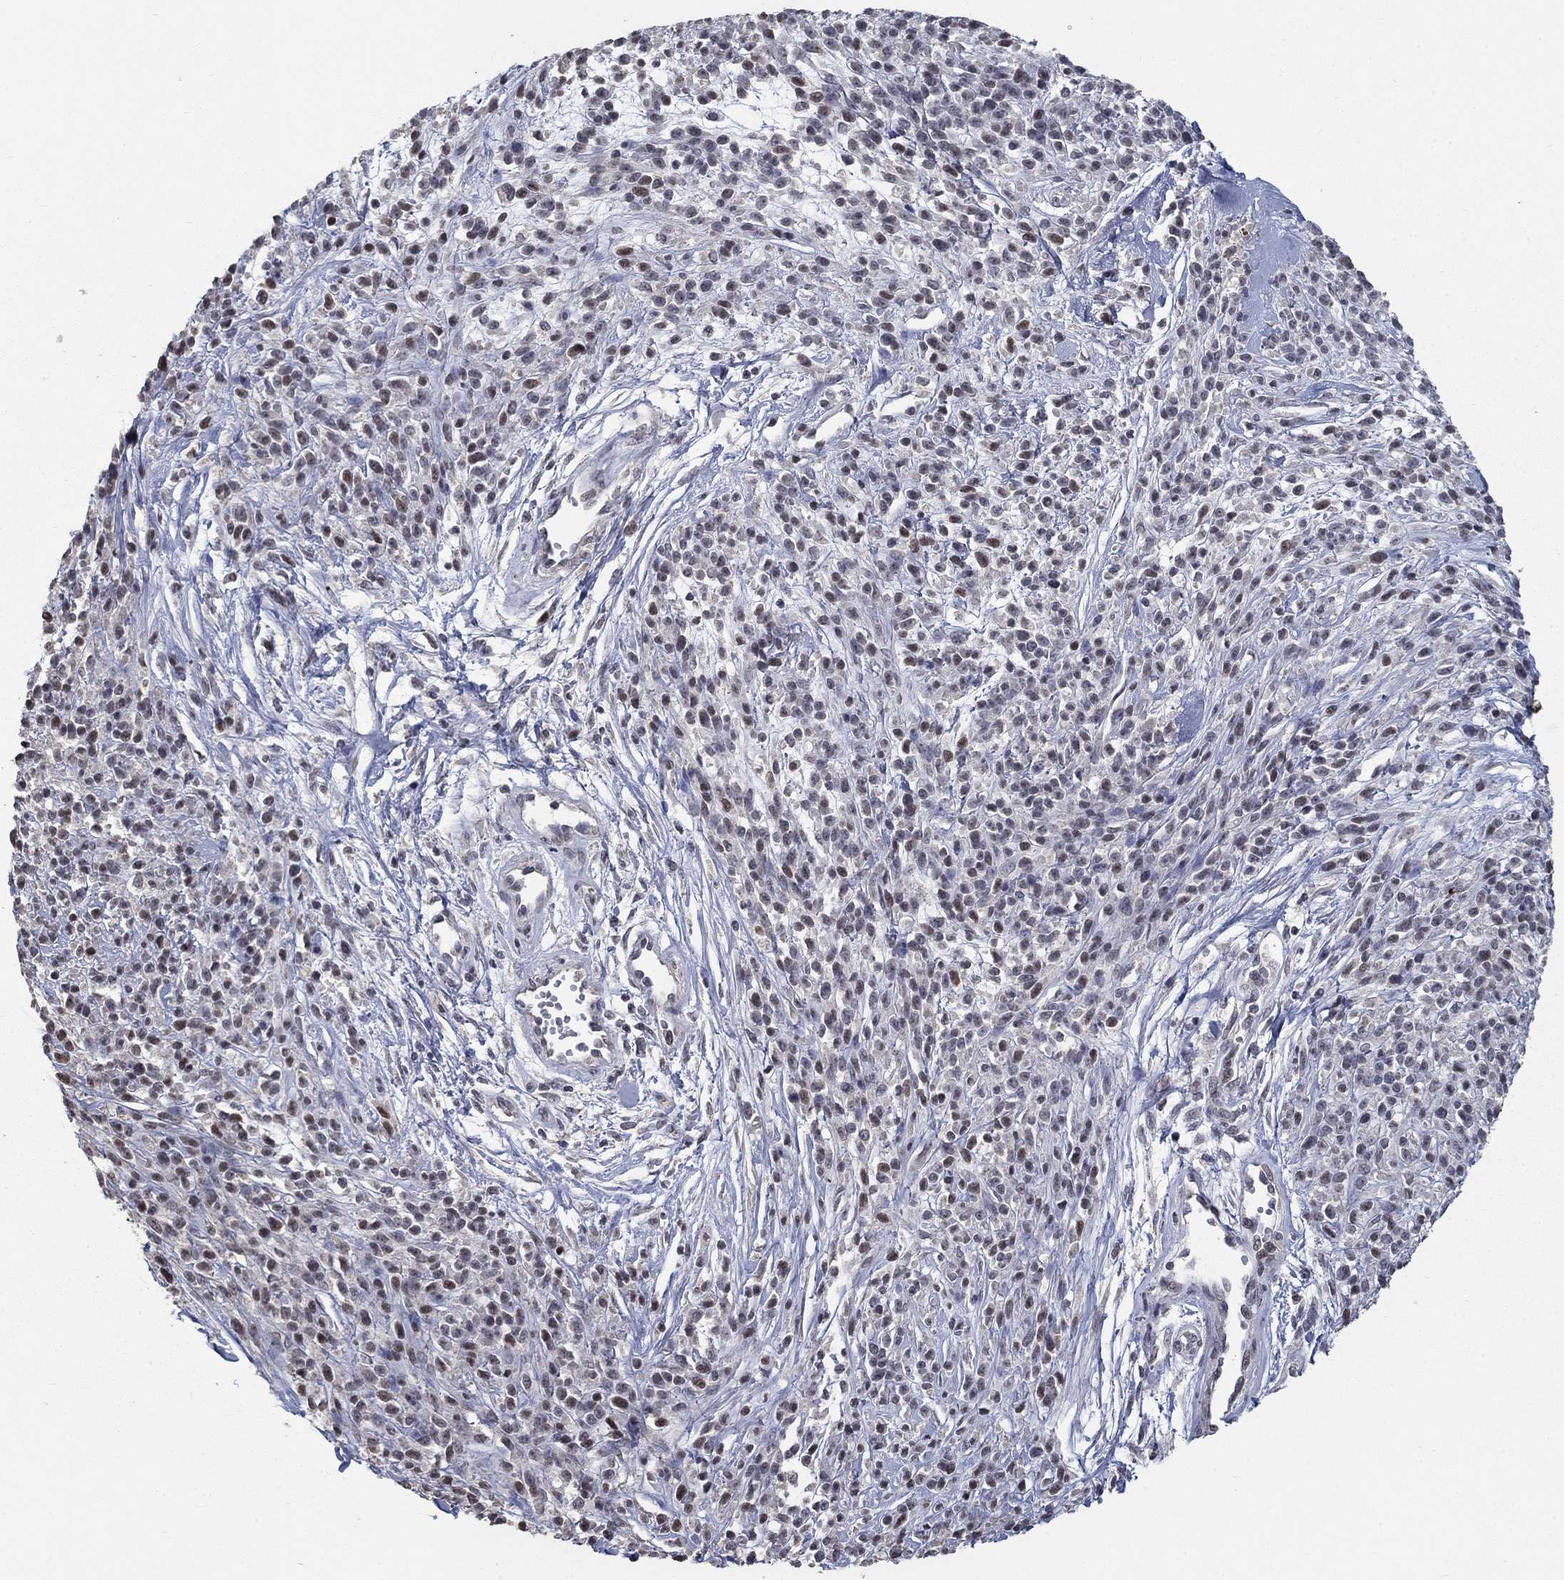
{"staining": {"intensity": "weak", "quantity": "25%-75%", "location": "nuclear"}, "tissue": "melanoma", "cell_type": "Tumor cells", "image_type": "cancer", "snomed": [{"axis": "morphology", "description": "Malignant melanoma, NOS"}, {"axis": "topography", "description": "Skin"}, {"axis": "topography", "description": "Skin of trunk"}], "caption": "Immunohistochemistry (IHC) of human melanoma displays low levels of weak nuclear staining in approximately 25%-75% of tumor cells.", "gene": "SPATA33", "patient": {"sex": "male", "age": 74}}